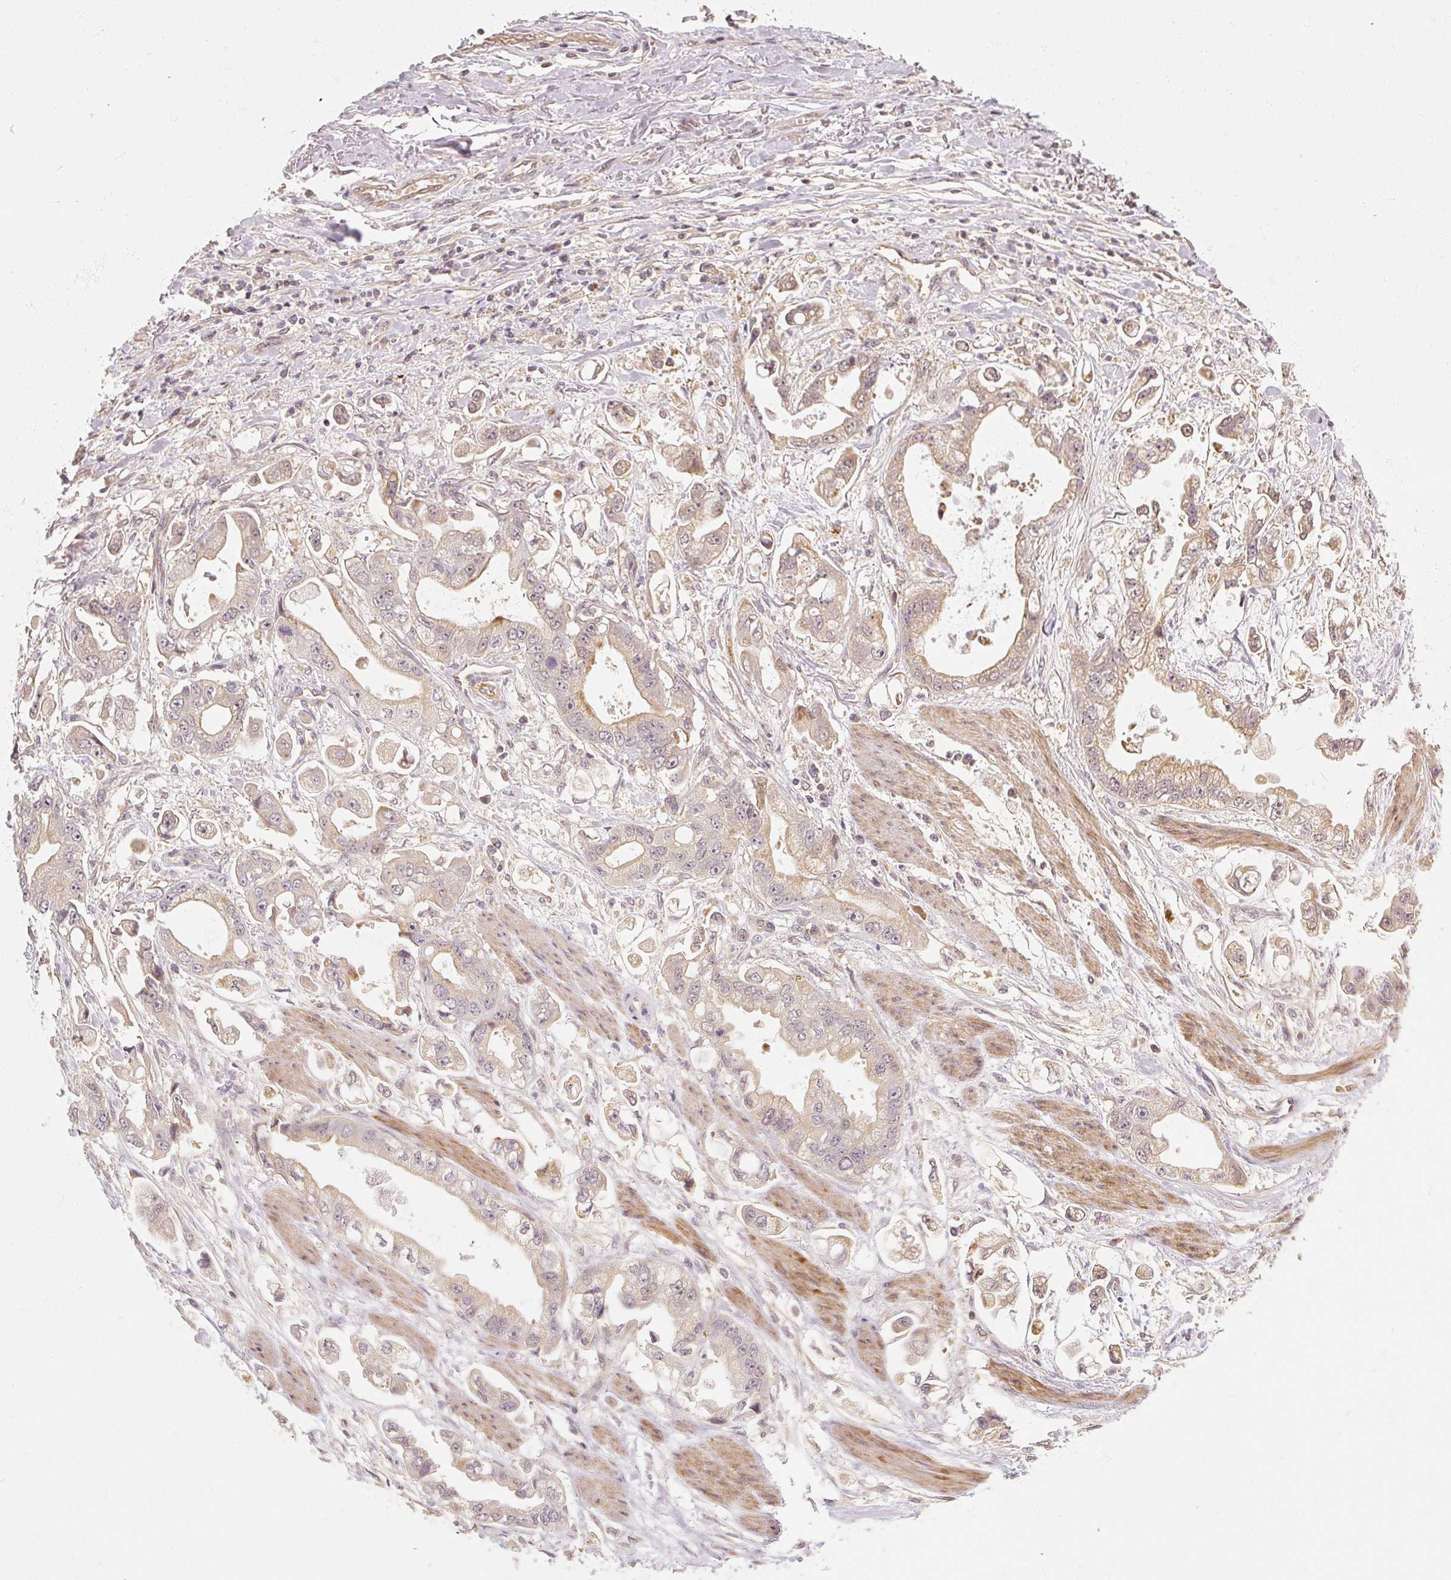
{"staining": {"intensity": "weak", "quantity": "25%-75%", "location": "cytoplasmic/membranous"}, "tissue": "stomach cancer", "cell_type": "Tumor cells", "image_type": "cancer", "snomed": [{"axis": "morphology", "description": "Adenocarcinoma, NOS"}, {"axis": "topography", "description": "Stomach"}], "caption": "Human stomach adenocarcinoma stained with a protein marker shows weak staining in tumor cells.", "gene": "RB1CC1", "patient": {"sex": "male", "age": 62}}